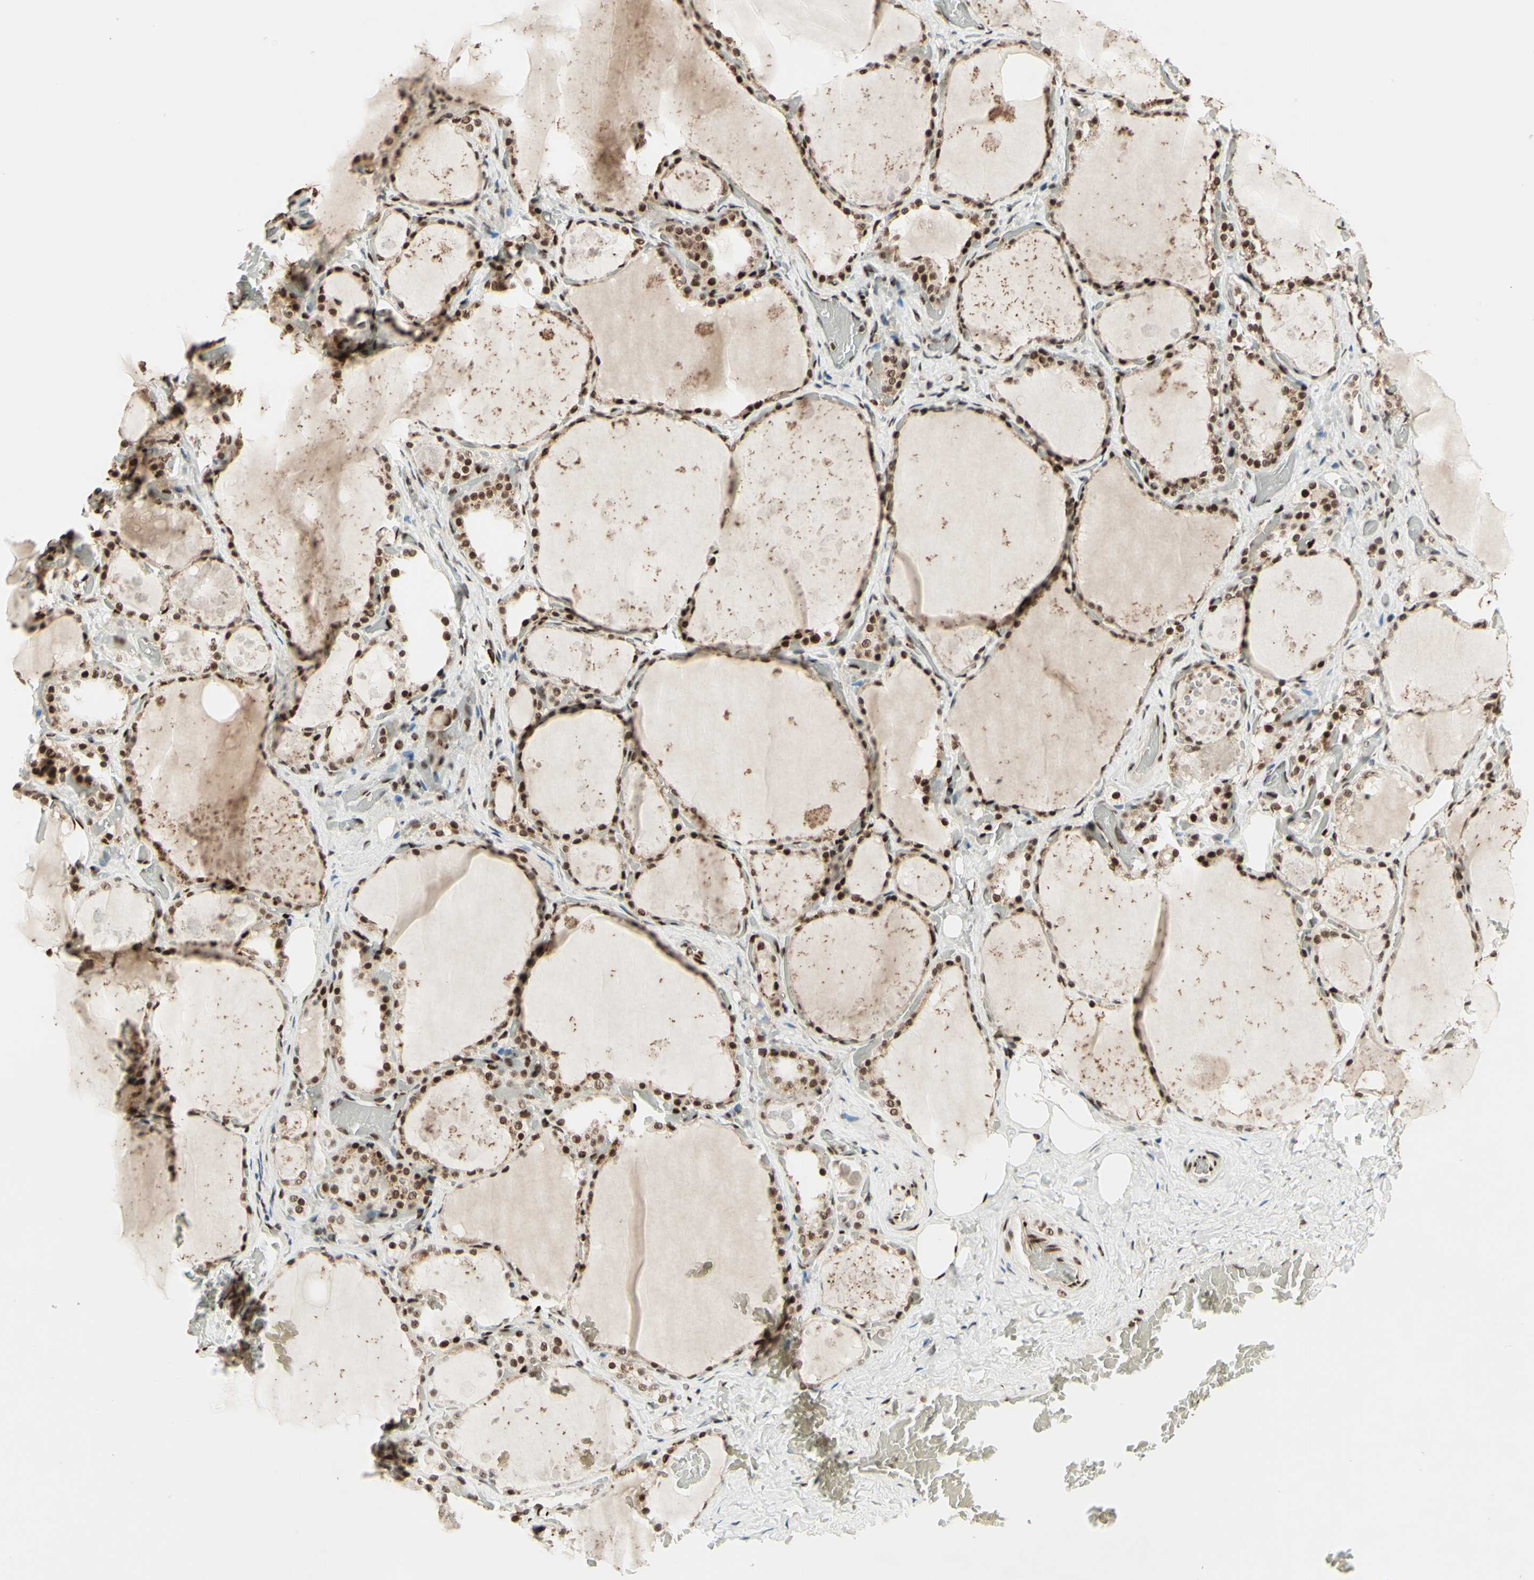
{"staining": {"intensity": "moderate", "quantity": ">75%", "location": "nuclear"}, "tissue": "thyroid gland", "cell_type": "Glandular cells", "image_type": "normal", "snomed": [{"axis": "morphology", "description": "Normal tissue, NOS"}, {"axis": "topography", "description": "Thyroid gland"}], "caption": "This histopathology image displays IHC staining of unremarkable human thyroid gland, with medium moderate nuclear expression in about >75% of glandular cells.", "gene": "NR3C1", "patient": {"sex": "male", "age": 61}}